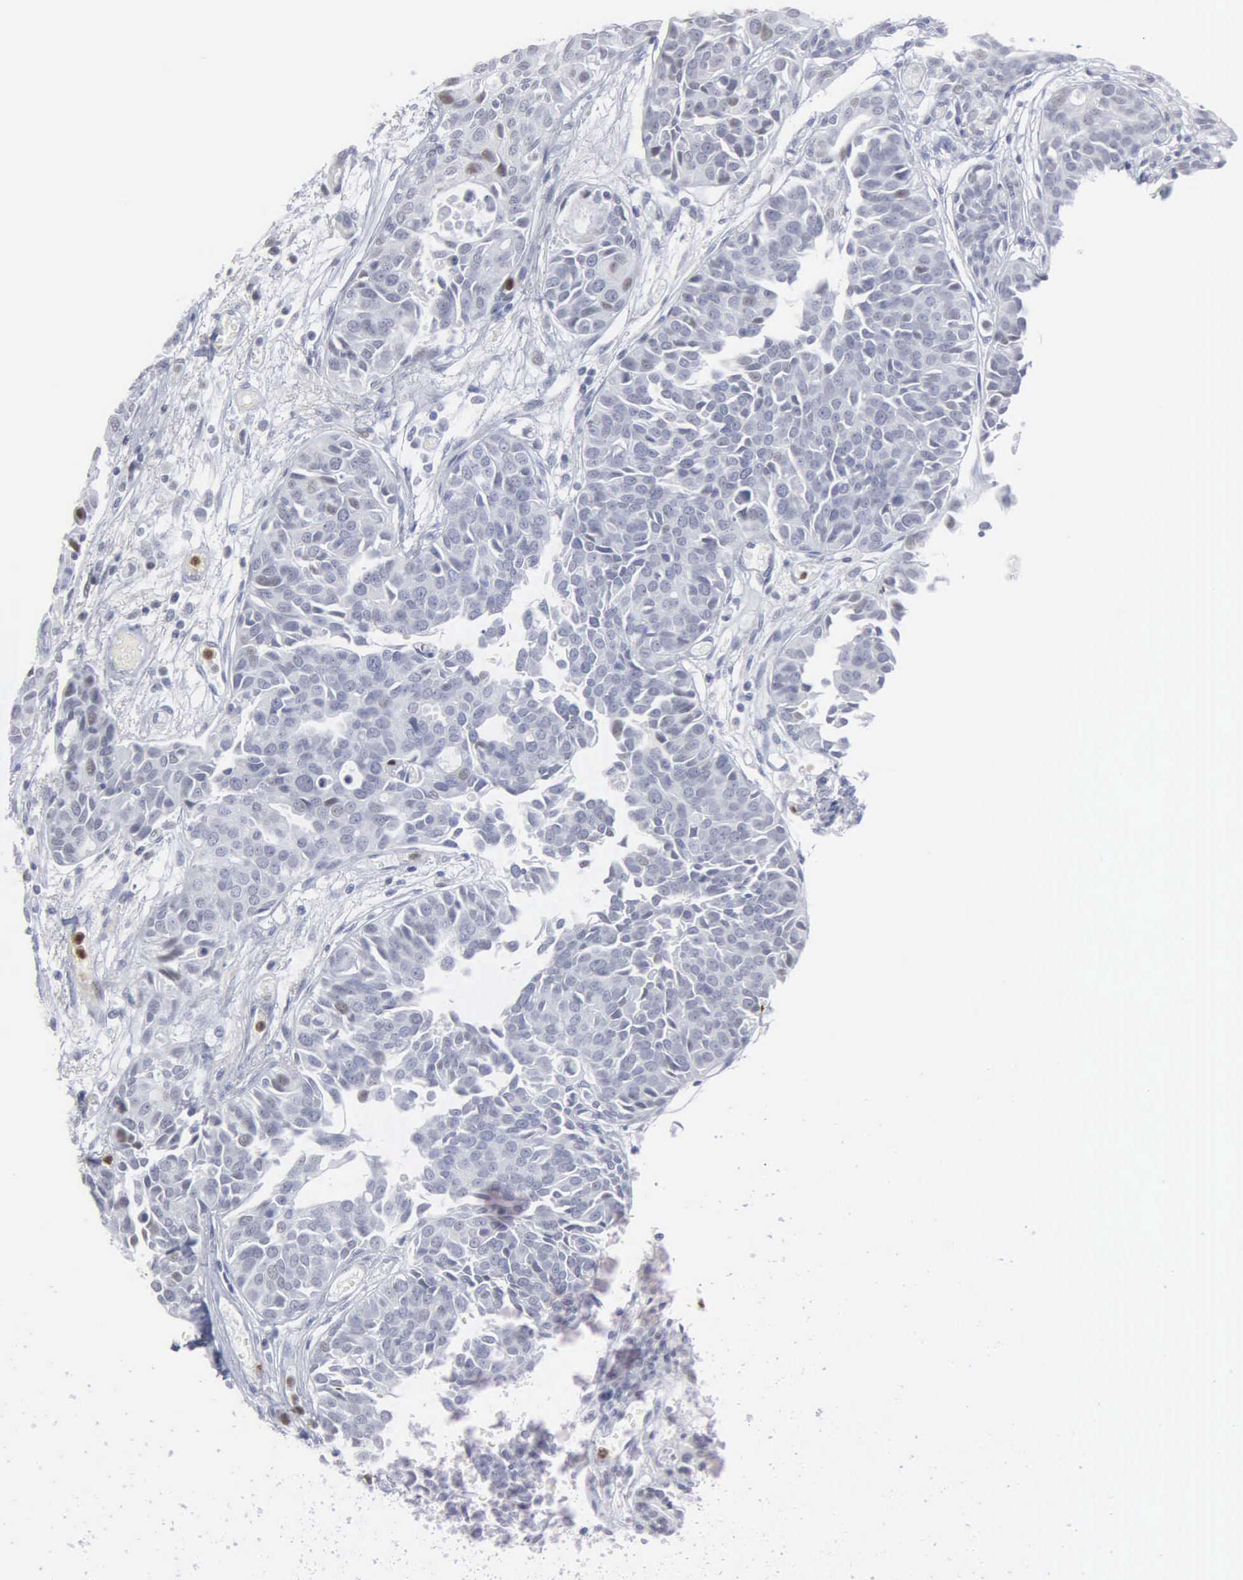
{"staining": {"intensity": "negative", "quantity": "none", "location": "none"}, "tissue": "urothelial cancer", "cell_type": "Tumor cells", "image_type": "cancer", "snomed": [{"axis": "morphology", "description": "Urothelial carcinoma, High grade"}, {"axis": "topography", "description": "Urinary bladder"}], "caption": "The histopathology image reveals no significant expression in tumor cells of high-grade urothelial carcinoma. (Stains: DAB immunohistochemistry with hematoxylin counter stain, Microscopy: brightfield microscopy at high magnification).", "gene": "SPIN3", "patient": {"sex": "male", "age": 78}}